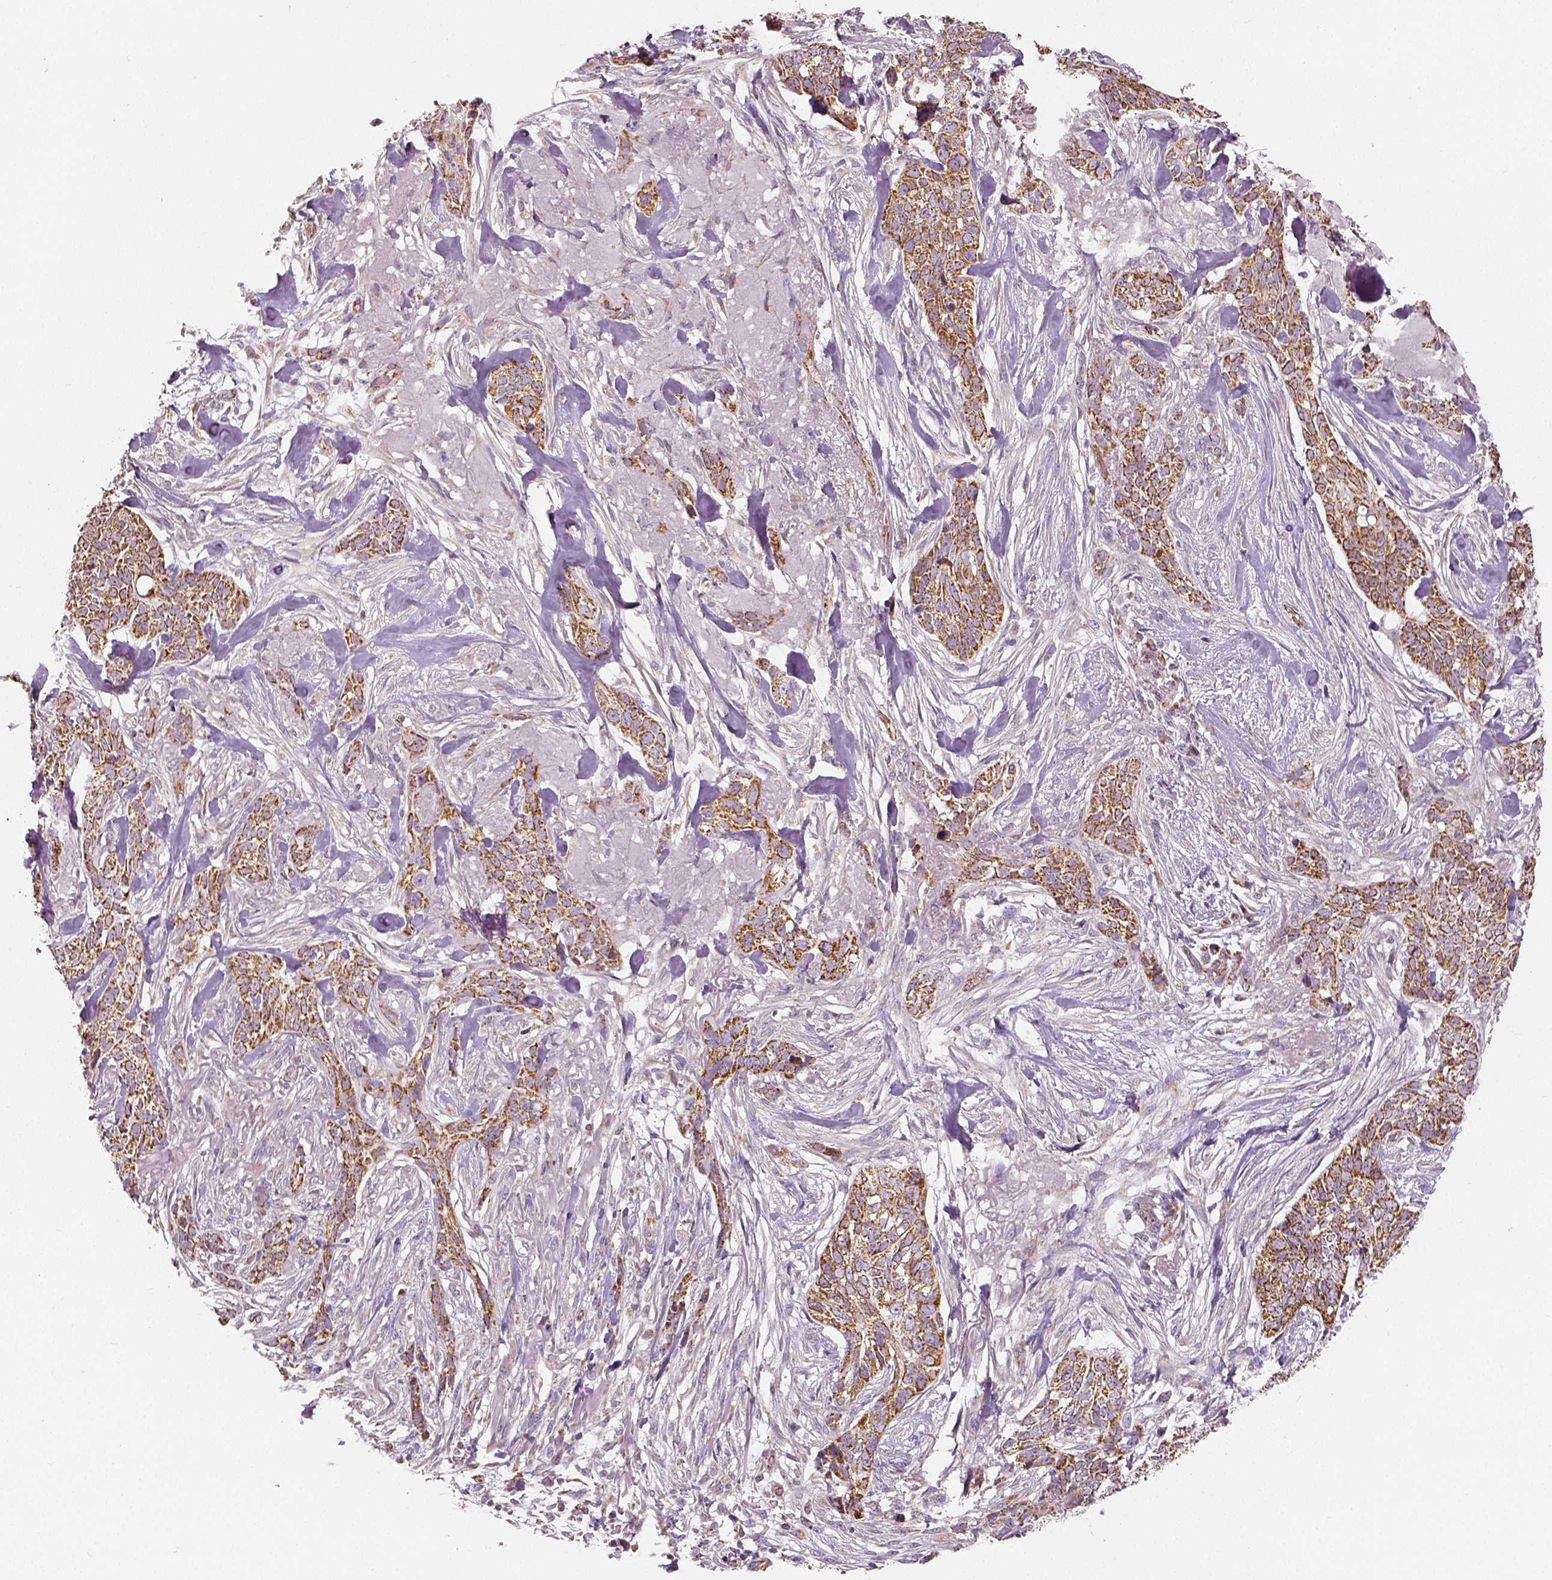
{"staining": {"intensity": "strong", "quantity": ">75%", "location": "cytoplasmic/membranous"}, "tissue": "skin cancer", "cell_type": "Tumor cells", "image_type": "cancer", "snomed": [{"axis": "morphology", "description": "Basal cell carcinoma"}, {"axis": "topography", "description": "Skin"}], "caption": "Brown immunohistochemical staining in human skin cancer exhibits strong cytoplasmic/membranous staining in about >75% of tumor cells. The staining was performed using DAB to visualize the protein expression in brown, while the nuclei were stained in blue with hematoxylin (Magnification: 20x).", "gene": "PGAM5", "patient": {"sex": "male", "age": 74}}